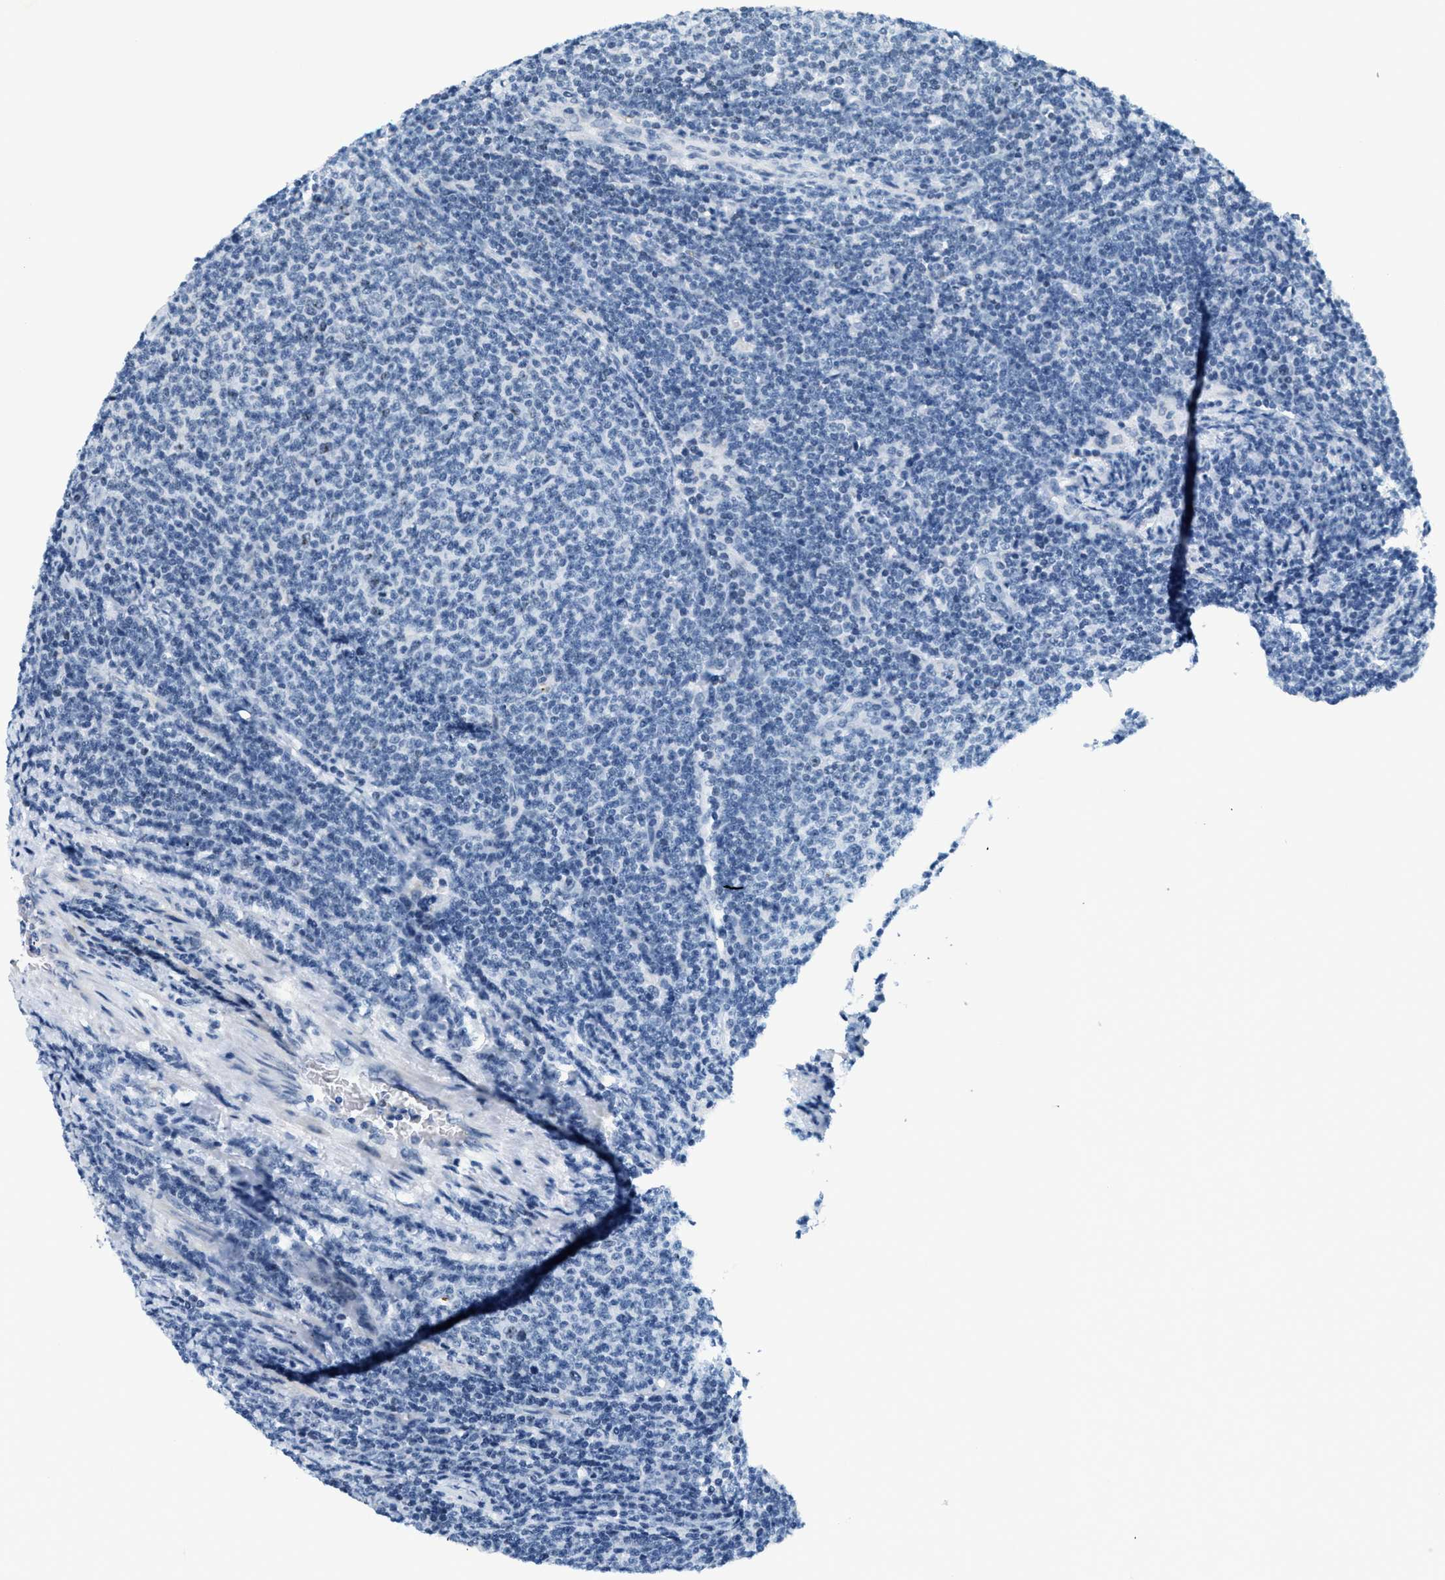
{"staining": {"intensity": "negative", "quantity": "none", "location": "none"}, "tissue": "lymphoma", "cell_type": "Tumor cells", "image_type": "cancer", "snomed": [{"axis": "morphology", "description": "Malignant lymphoma, non-Hodgkin's type, Low grade"}, {"axis": "topography", "description": "Lymph node"}], "caption": "An IHC micrograph of malignant lymphoma, non-Hodgkin's type (low-grade) is shown. There is no staining in tumor cells of malignant lymphoma, non-Hodgkin's type (low-grade).", "gene": "DDX47", "patient": {"sex": "male", "age": 66}}